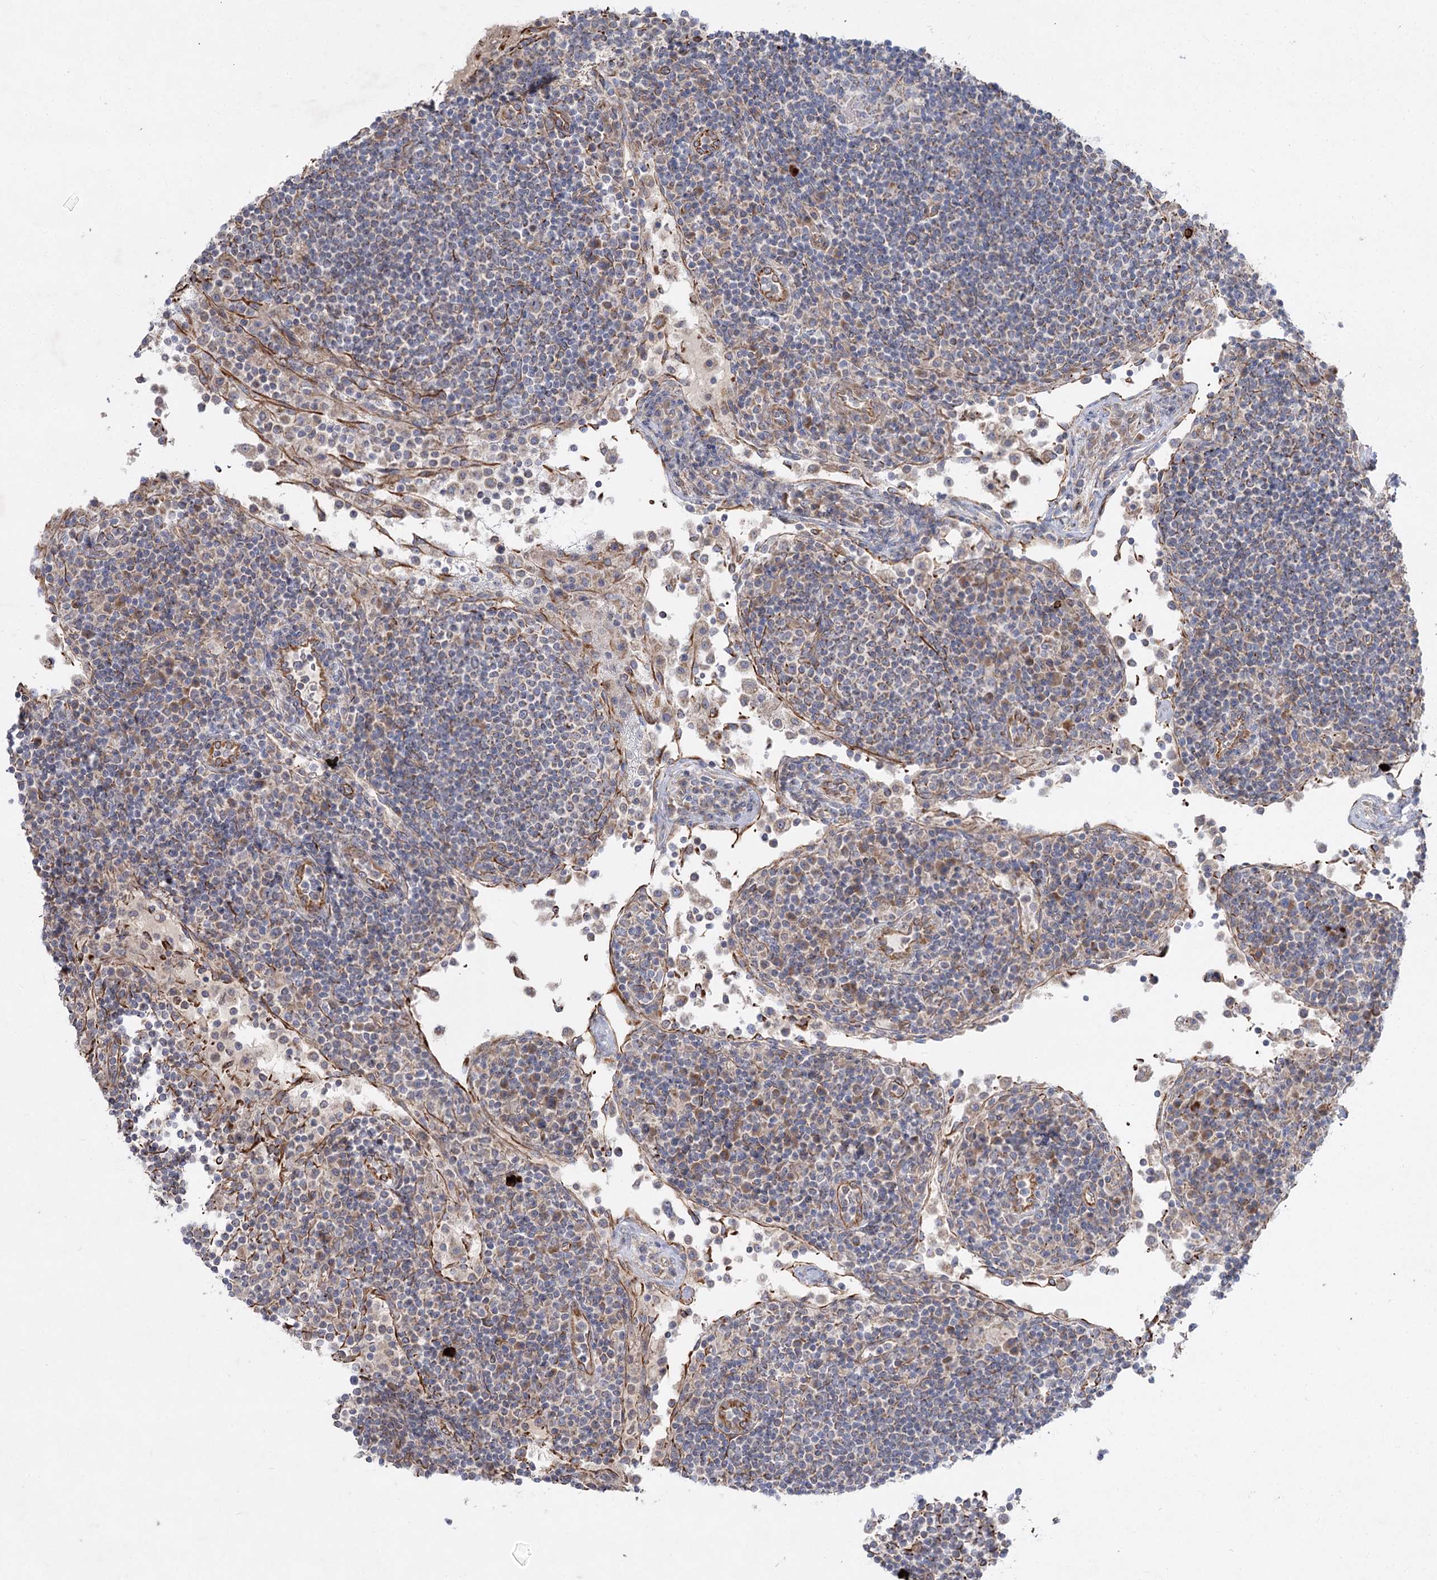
{"staining": {"intensity": "negative", "quantity": "none", "location": "none"}, "tissue": "lymph node", "cell_type": "Germinal center cells", "image_type": "normal", "snomed": [{"axis": "morphology", "description": "Normal tissue, NOS"}, {"axis": "topography", "description": "Lymph node"}], "caption": "This is a photomicrograph of immunohistochemistry (IHC) staining of unremarkable lymph node, which shows no staining in germinal center cells.", "gene": "KIAA0825", "patient": {"sex": "female", "age": 53}}